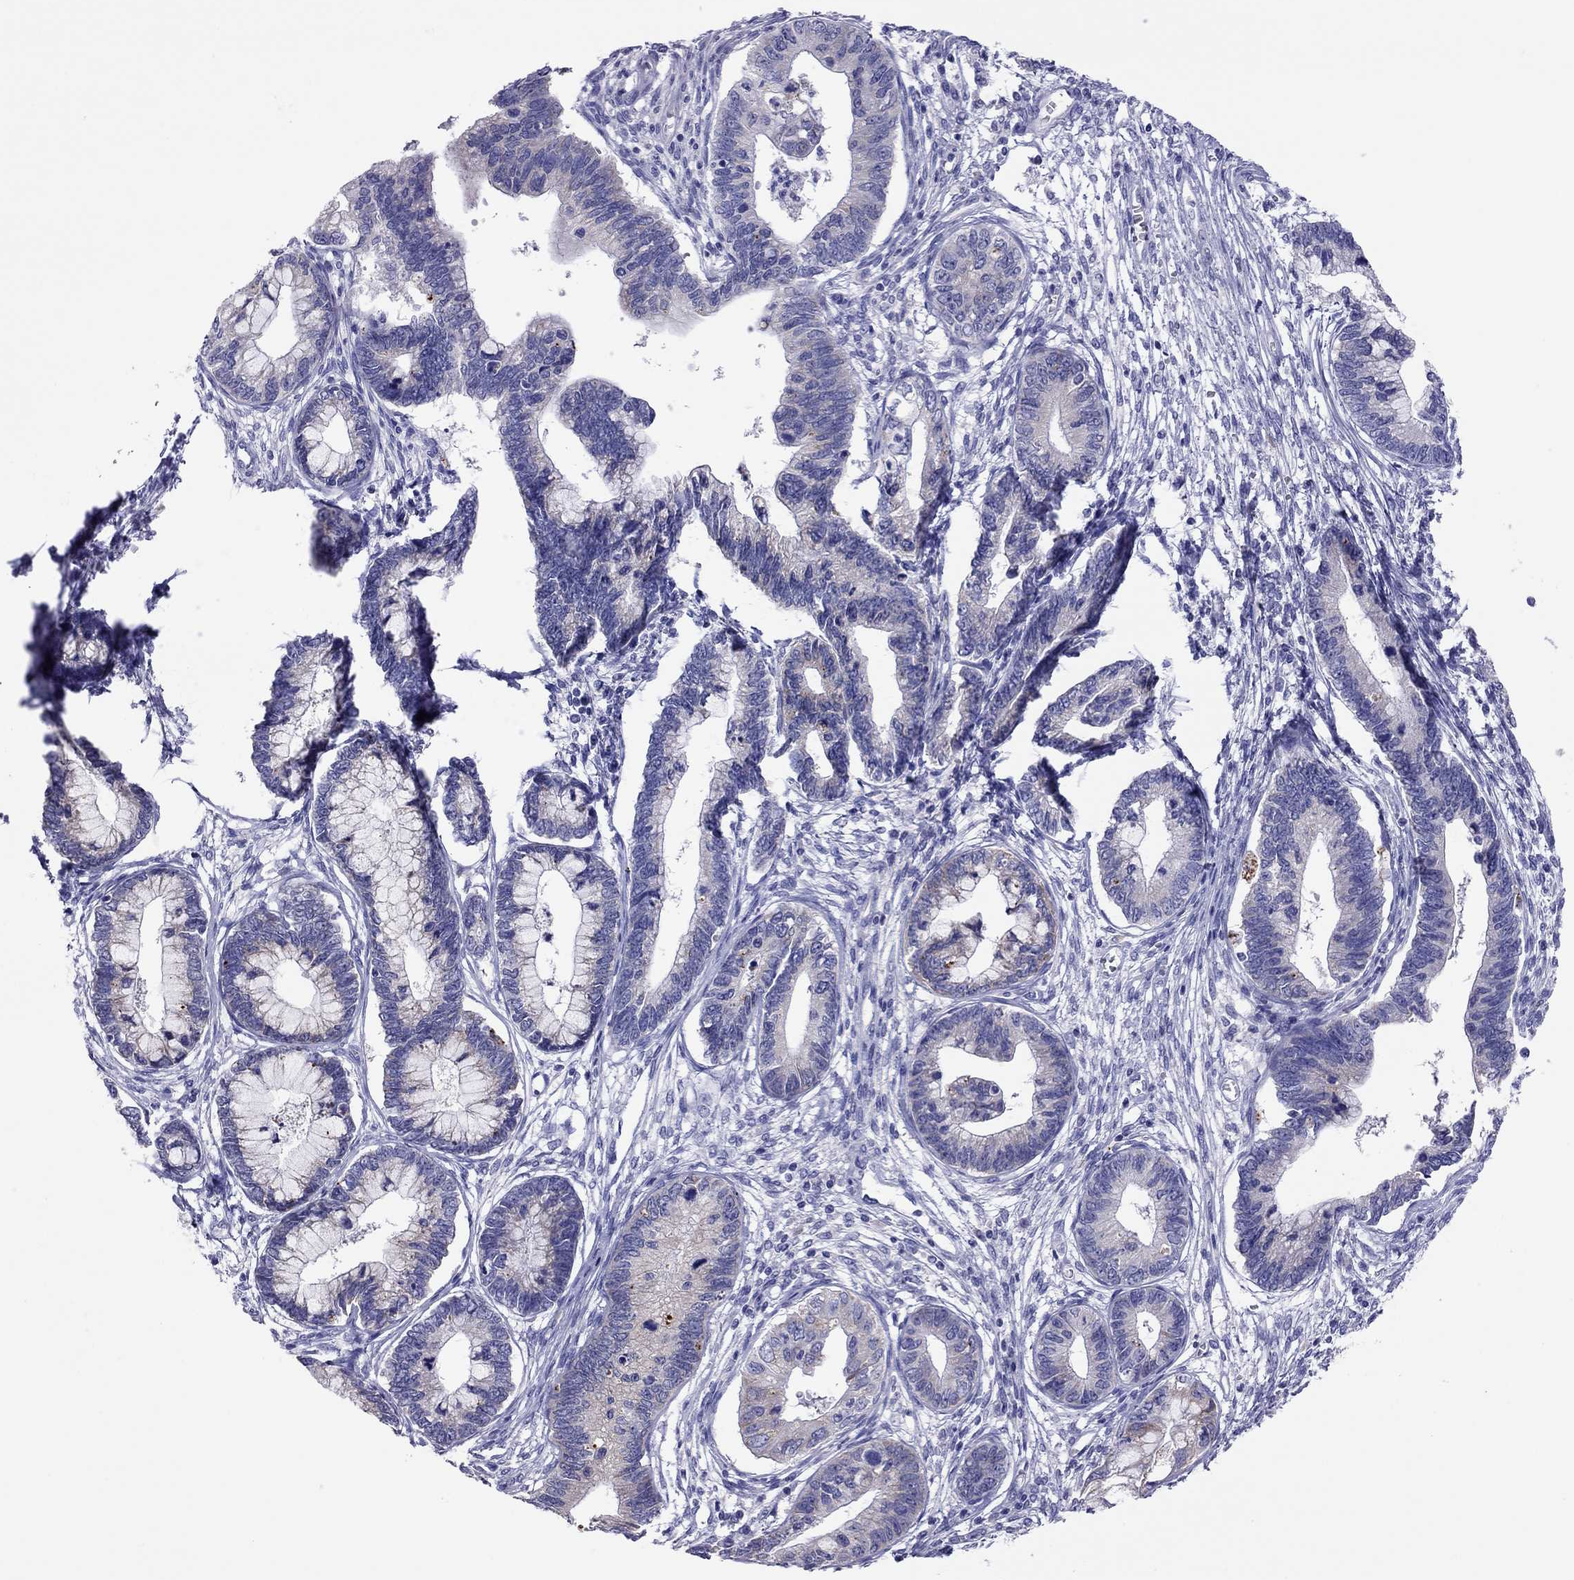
{"staining": {"intensity": "negative", "quantity": "none", "location": "none"}, "tissue": "cervical cancer", "cell_type": "Tumor cells", "image_type": "cancer", "snomed": [{"axis": "morphology", "description": "Adenocarcinoma, NOS"}, {"axis": "topography", "description": "Cervix"}], "caption": "This is an IHC micrograph of cervical cancer. There is no staining in tumor cells.", "gene": "COL9A1", "patient": {"sex": "female", "age": 44}}